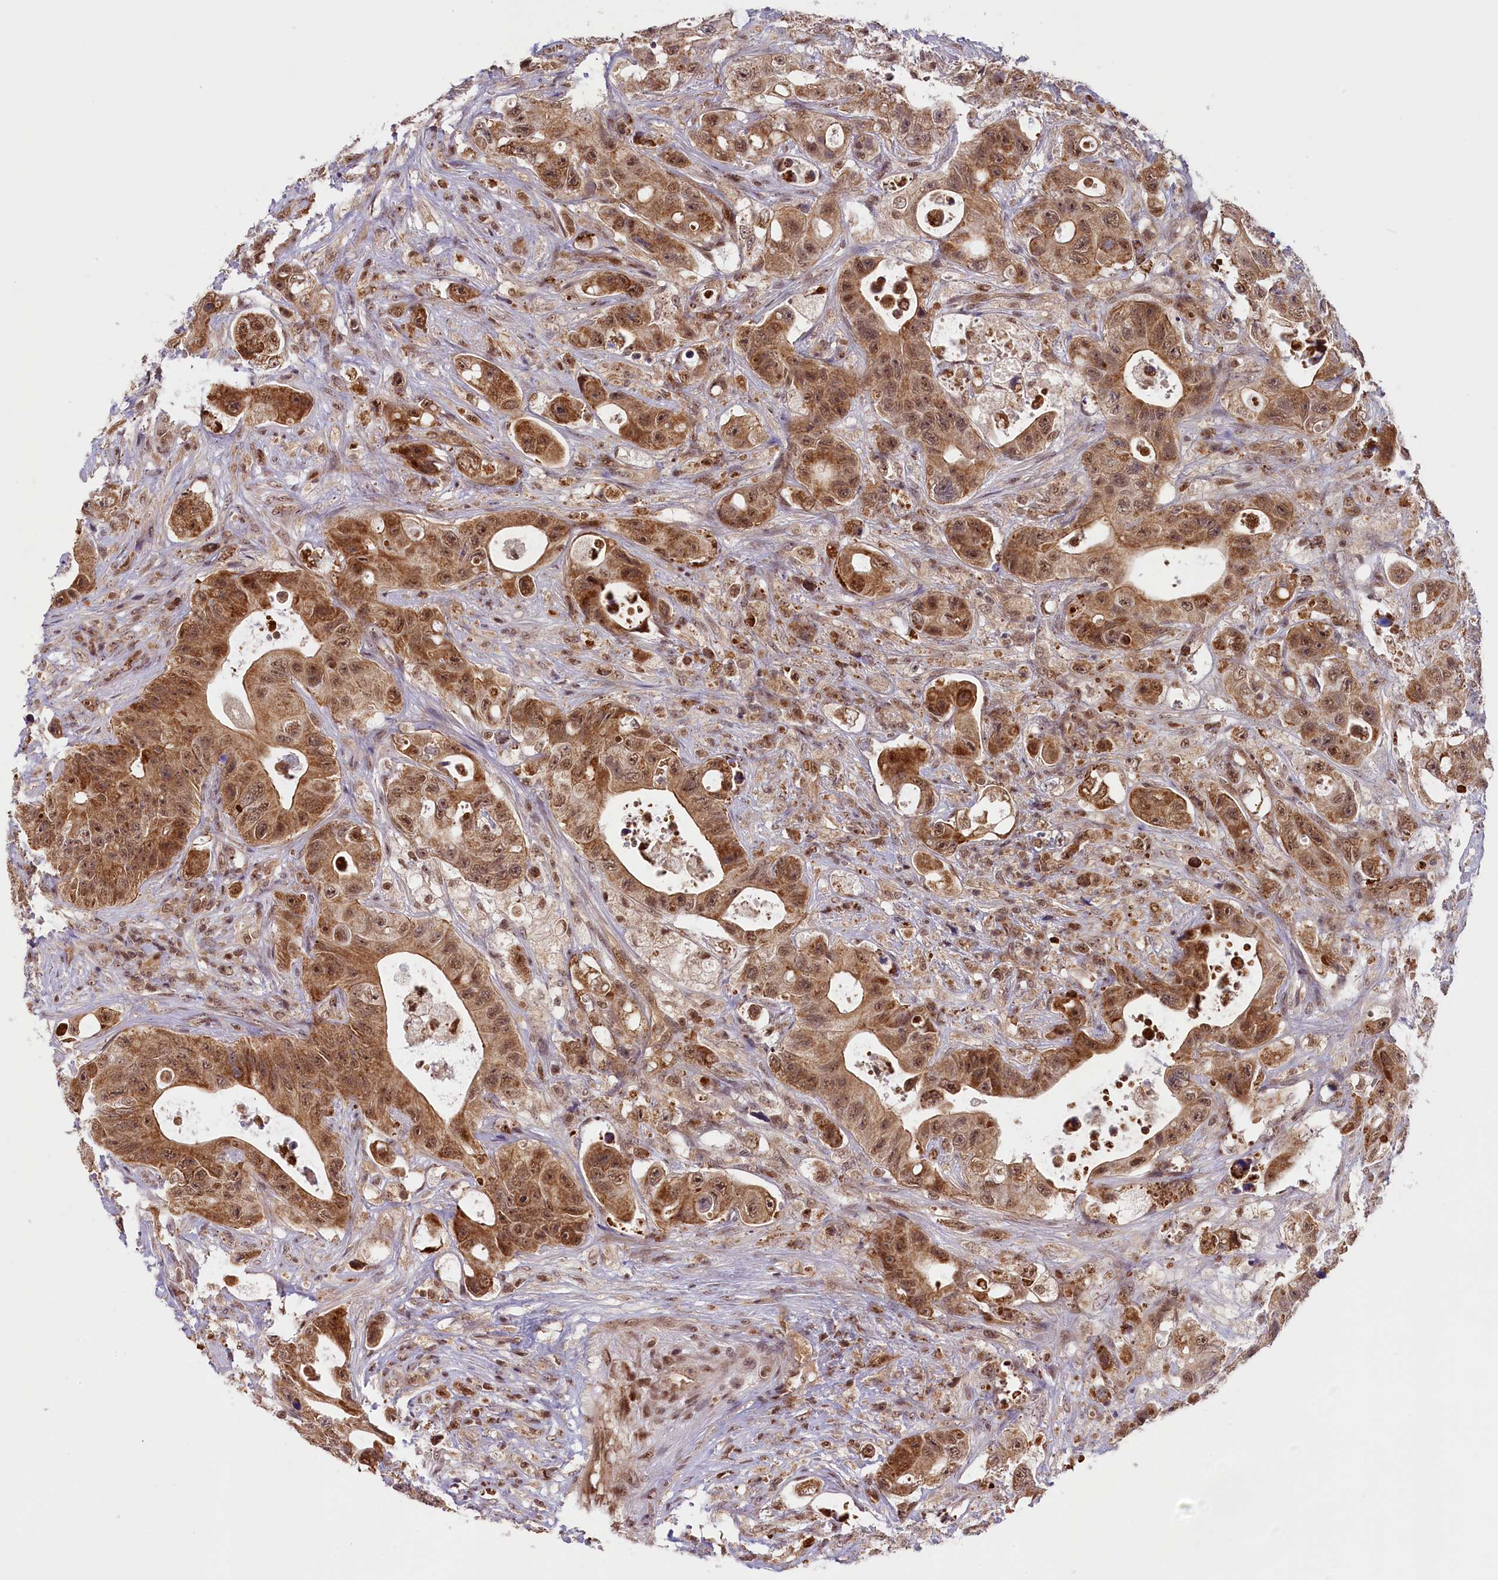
{"staining": {"intensity": "moderate", "quantity": ">75%", "location": "cytoplasmic/membranous,nuclear"}, "tissue": "colorectal cancer", "cell_type": "Tumor cells", "image_type": "cancer", "snomed": [{"axis": "morphology", "description": "Adenocarcinoma, NOS"}, {"axis": "topography", "description": "Colon"}], "caption": "IHC image of colorectal cancer (adenocarcinoma) stained for a protein (brown), which exhibits medium levels of moderate cytoplasmic/membranous and nuclear staining in approximately >75% of tumor cells.", "gene": "CARD8", "patient": {"sex": "female", "age": 46}}